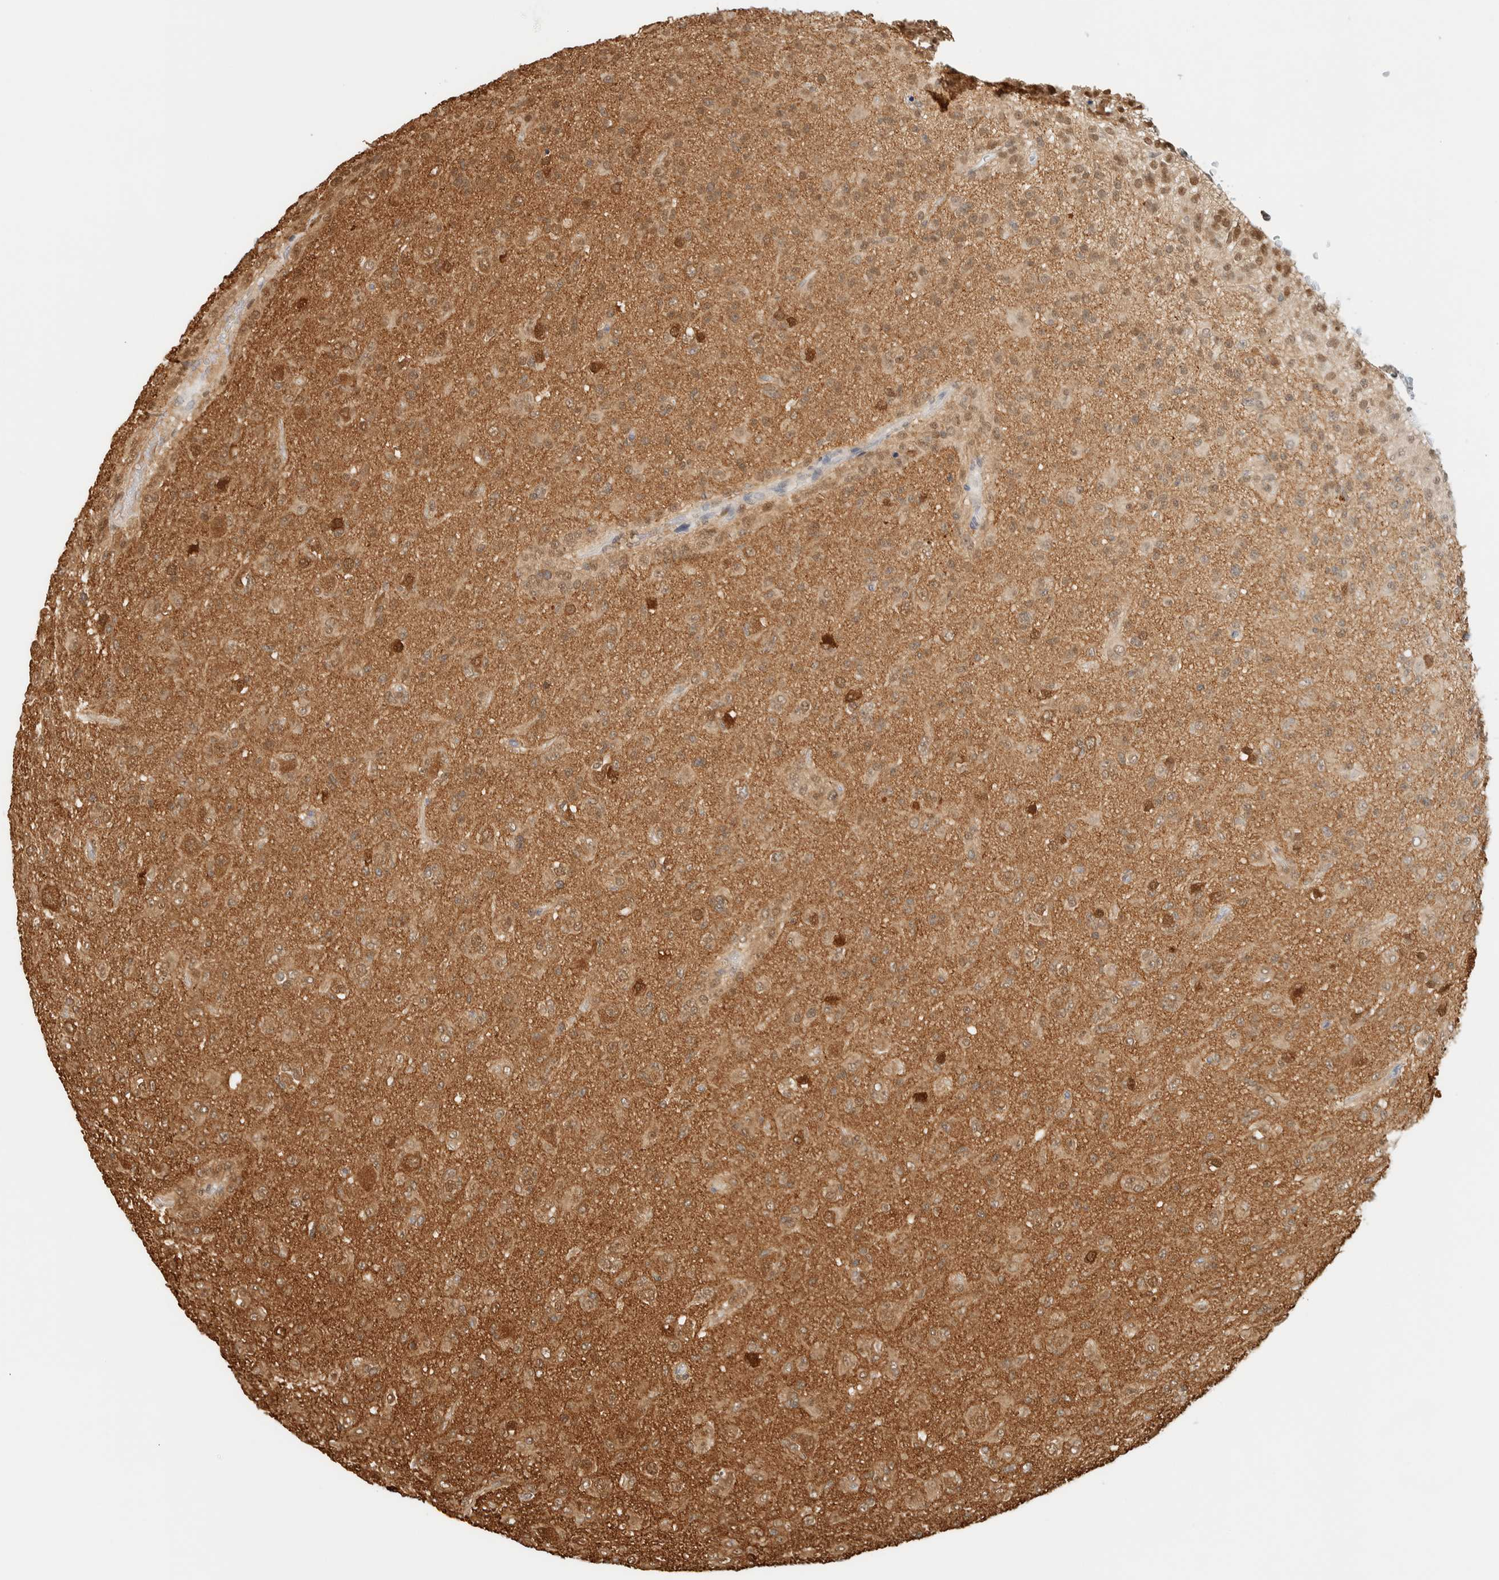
{"staining": {"intensity": "moderate", "quantity": ">75%", "location": "cytoplasmic/membranous"}, "tissue": "glioma", "cell_type": "Tumor cells", "image_type": "cancer", "snomed": [{"axis": "morphology", "description": "Glioma, malignant, Low grade"}, {"axis": "topography", "description": "Brain"}], "caption": "Brown immunohistochemical staining in human glioma reveals moderate cytoplasmic/membranous staining in approximately >75% of tumor cells.", "gene": "ZBTB37", "patient": {"sex": "male", "age": 65}}